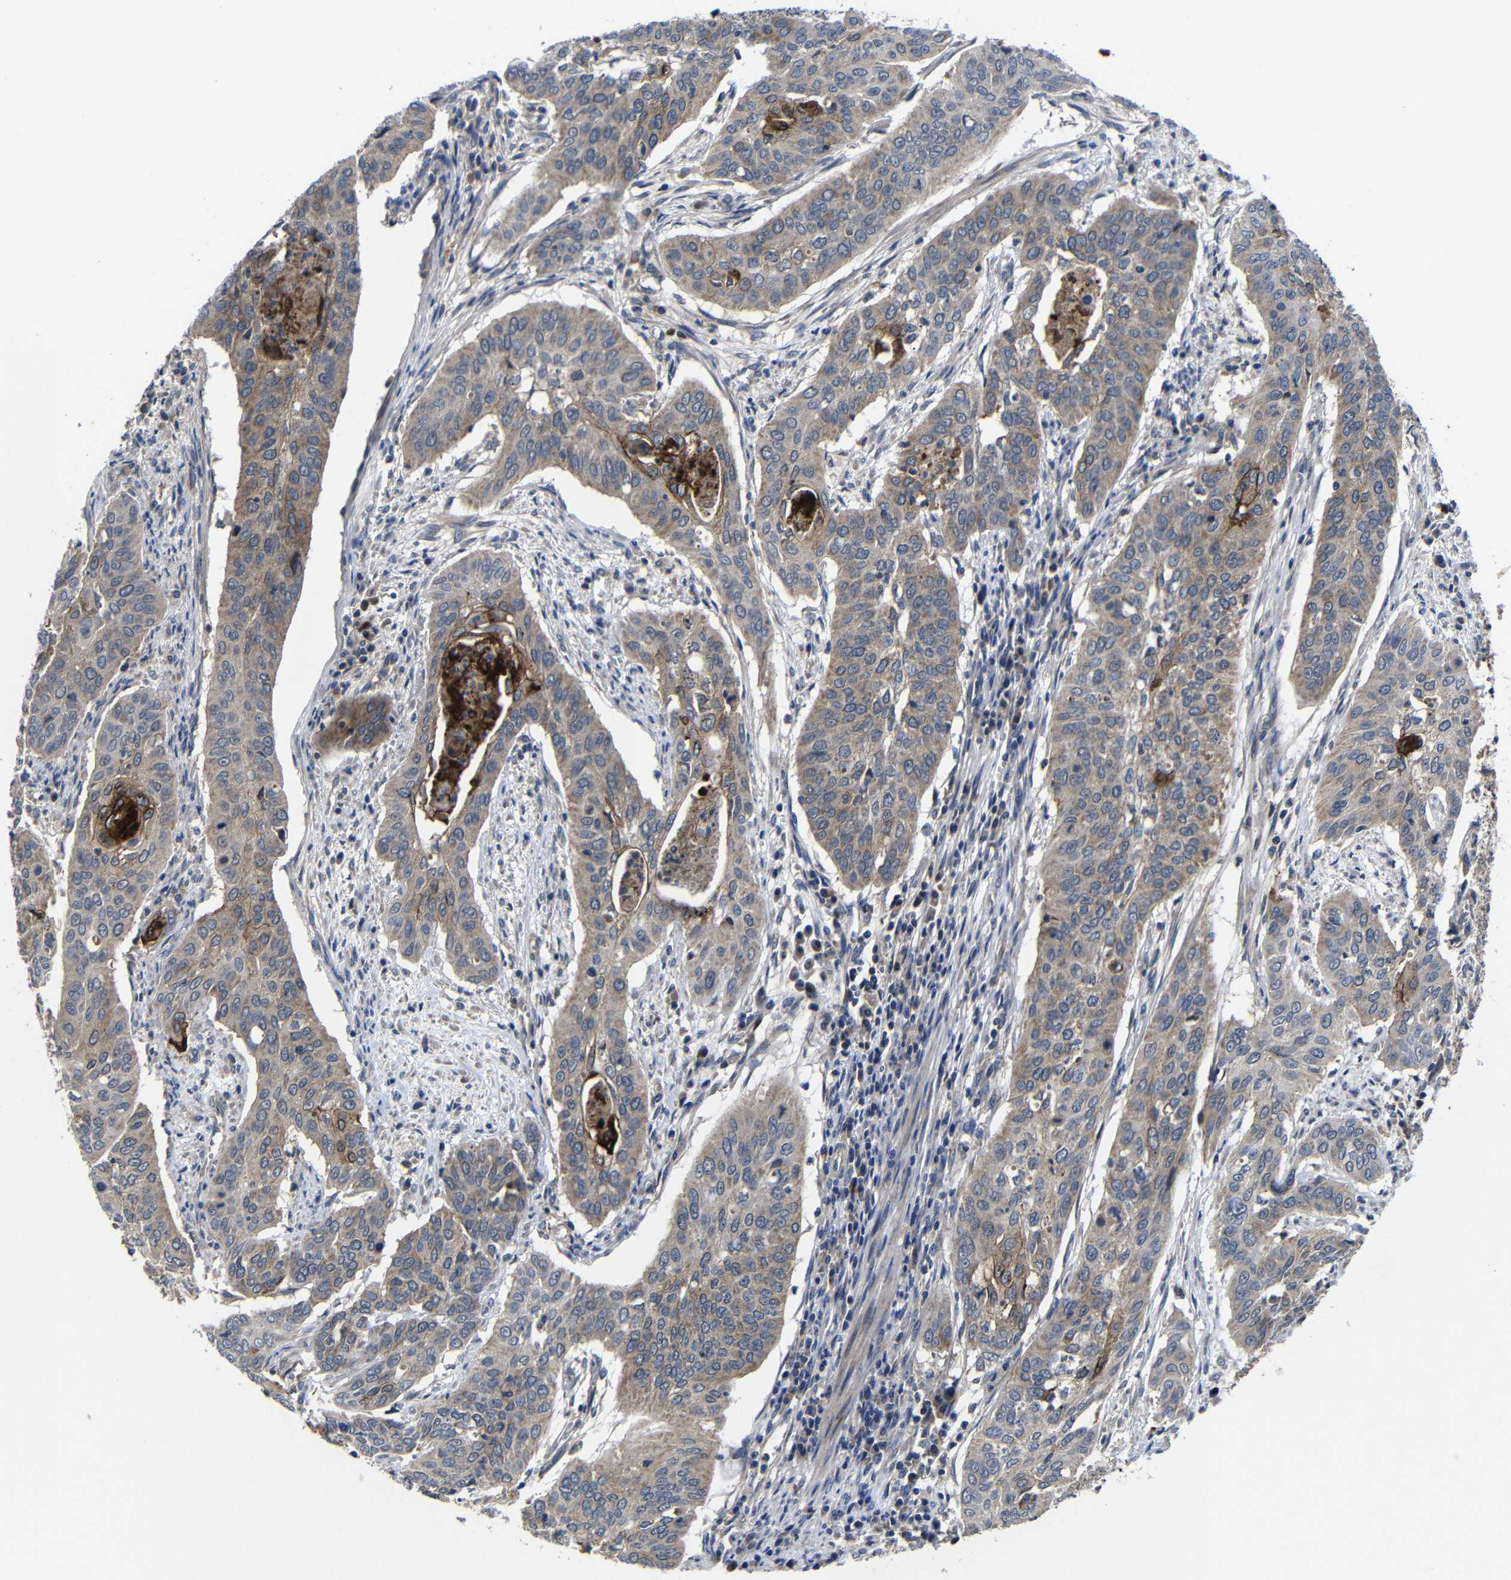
{"staining": {"intensity": "moderate", "quantity": ">75%", "location": "cytoplasmic/membranous"}, "tissue": "cervical cancer", "cell_type": "Tumor cells", "image_type": "cancer", "snomed": [{"axis": "morphology", "description": "Squamous cell carcinoma, NOS"}, {"axis": "topography", "description": "Cervix"}], "caption": "Human squamous cell carcinoma (cervical) stained for a protein (brown) shows moderate cytoplasmic/membranous positive expression in approximately >75% of tumor cells.", "gene": "LPAR5", "patient": {"sex": "female", "age": 39}}